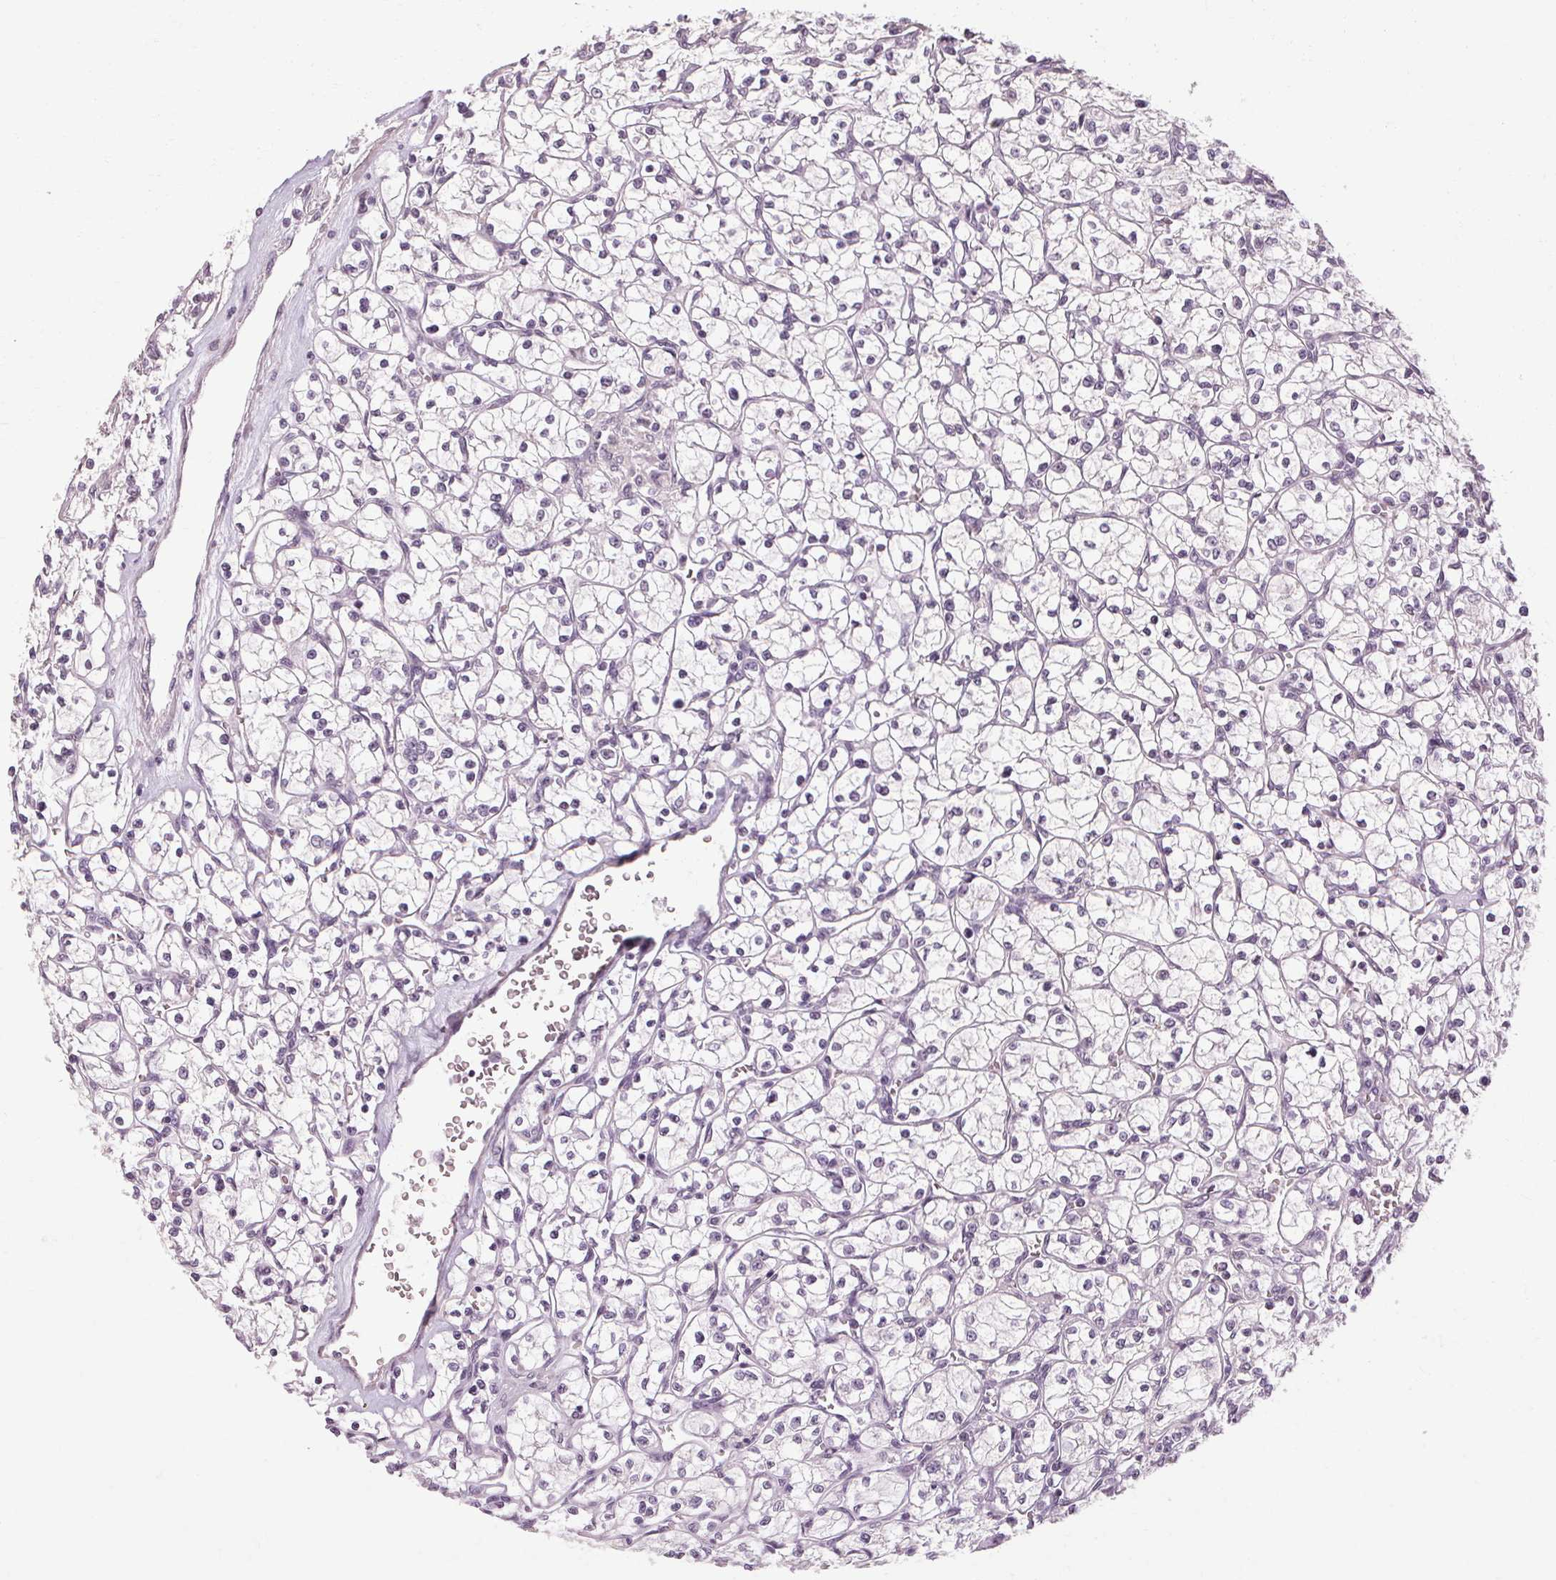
{"staining": {"intensity": "negative", "quantity": "none", "location": "none"}, "tissue": "renal cancer", "cell_type": "Tumor cells", "image_type": "cancer", "snomed": [{"axis": "morphology", "description": "Adenocarcinoma, NOS"}, {"axis": "topography", "description": "Kidney"}], "caption": "A micrograph of human renal adenocarcinoma is negative for staining in tumor cells.", "gene": "POMC", "patient": {"sex": "female", "age": 64}}